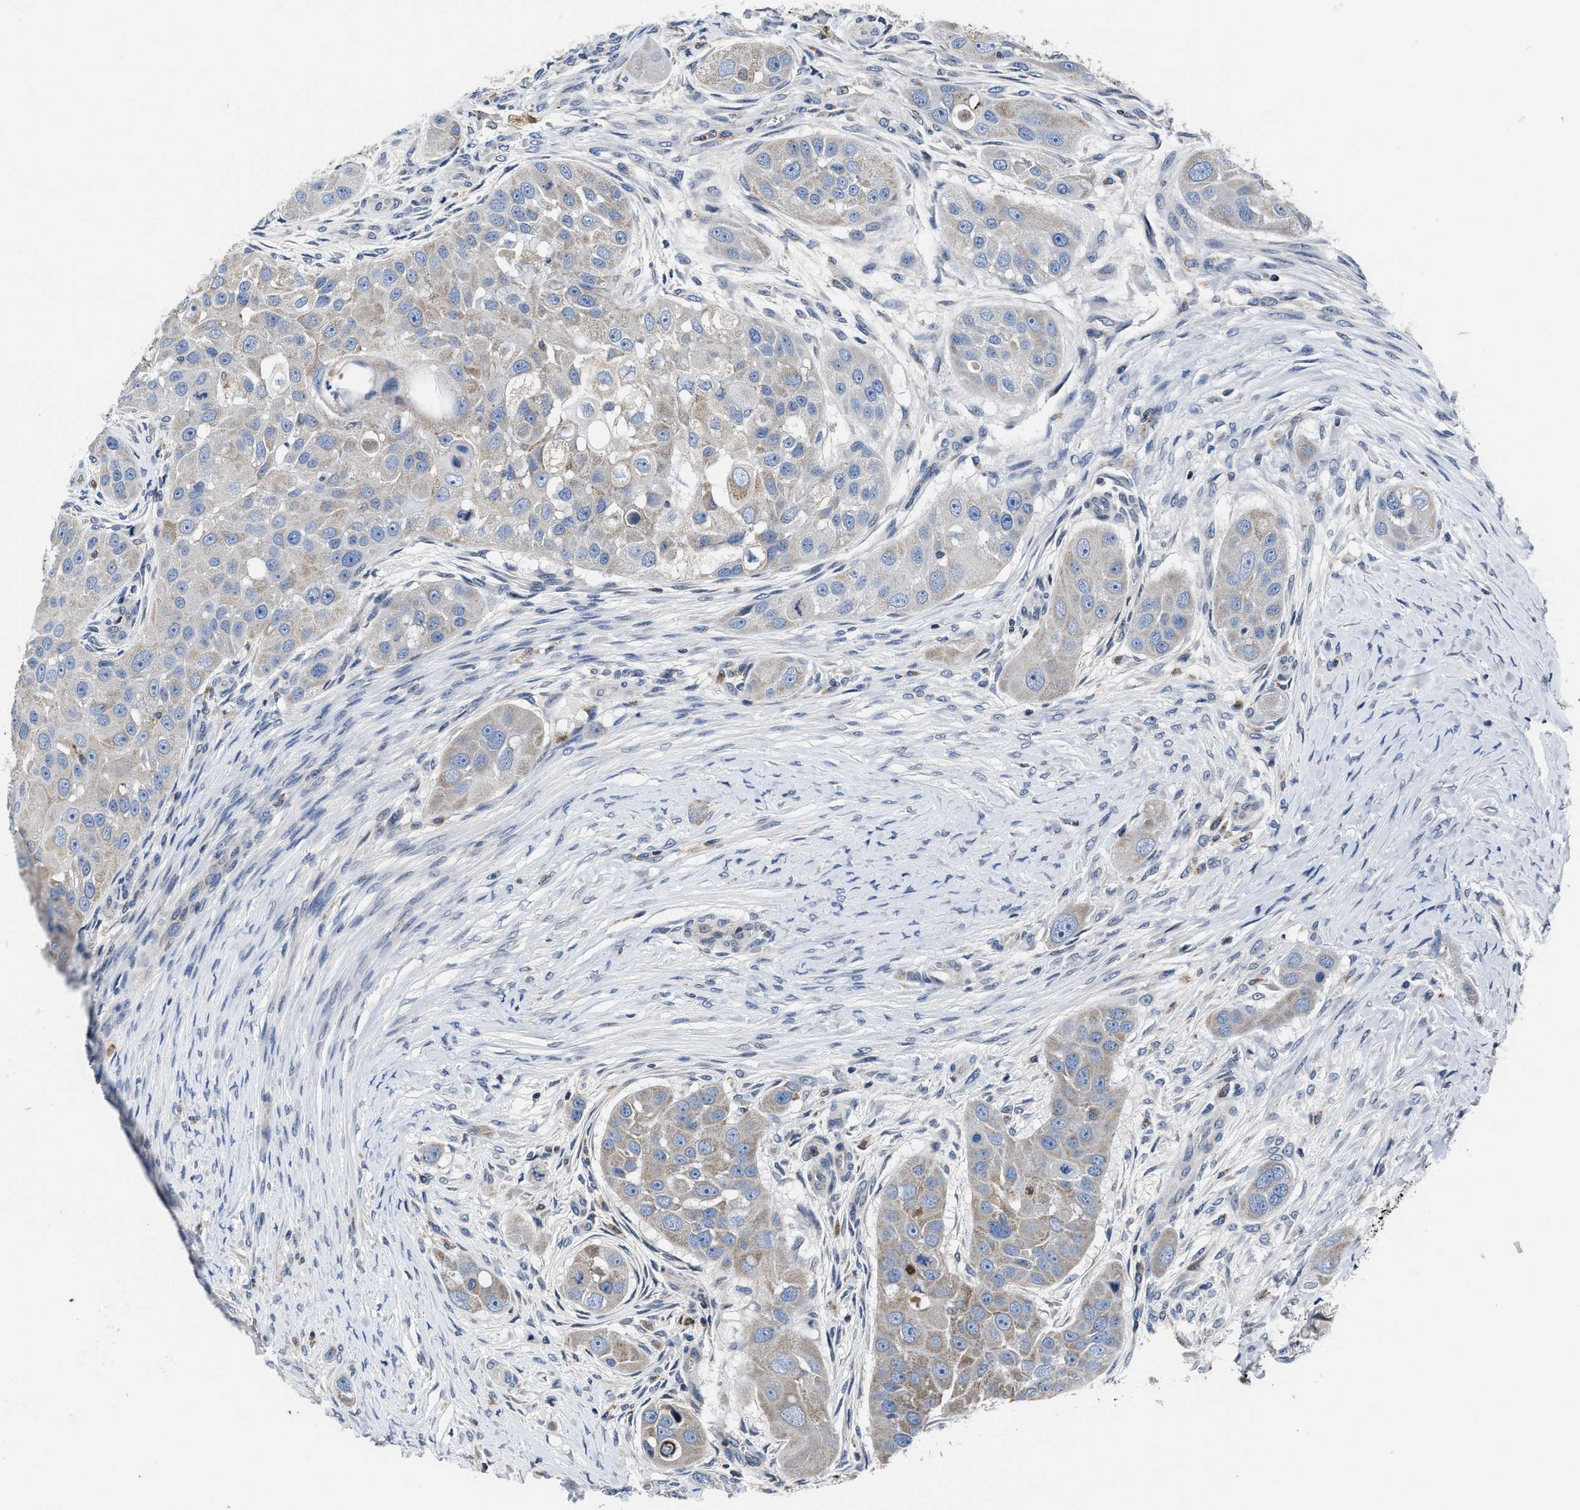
{"staining": {"intensity": "negative", "quantity": "none", "location": "none"}, "tissue": "head and neck cancer", "cell_type": "Tumor cells", "image_type": "cancer", "snomed": [{"axis": "morphology", "description": "Normal tissue, NOS"}, {"axis": "morphology", "description": "Squamous cell carcinoma, NOS"}, {"axis": "topography", "description": "Skeletal muscle"}, {"axis": "topography", "description": "Head-Neck"}], "caption": "Immunohistochemistry photomicrograph of neoplastic tissue: head and neck squamous cell carcinoma stained with DAB demonstrates no significant protein staining in tumor cells.", "gene": "CACNA1D", "patient": {"sex": "male", "age": 51}}